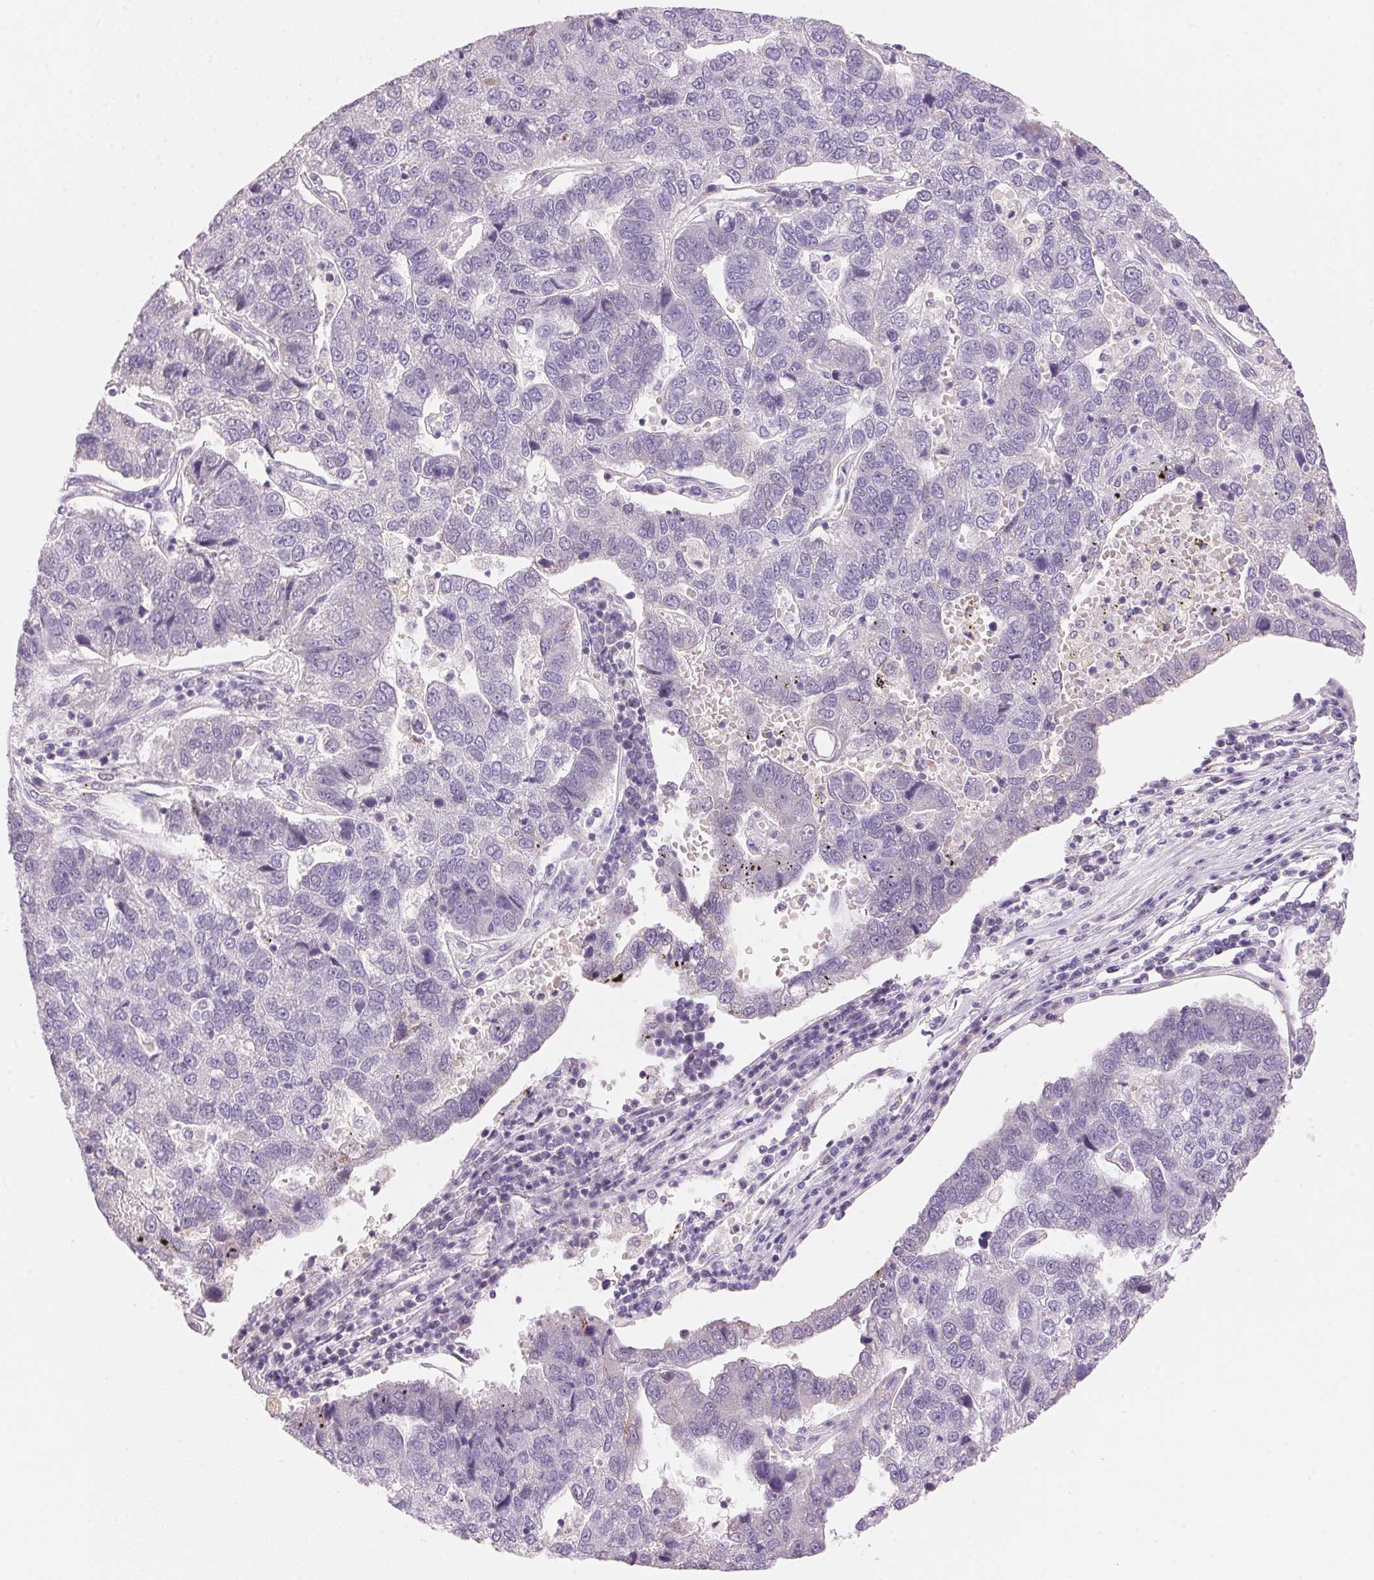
{"staining": {"intensity": "negative", "quantity": "none", "location": "none"}, "tissue": "pancreatic cancer", "cell_type": "Tumor cells", "image_type": "cancer", "snomed": [{"axis": "morphology", "description": "Adenocarcinoma, NOS"}, {"axis": "topography", "description": "Pancreas"}], "caption": "DAB immunohistochemical staining of human pancreatic cancer reveals no significant positivity in tumor cells.", "gene": "CYP11B1", "patient": {"sex": "female", "age": 61}}